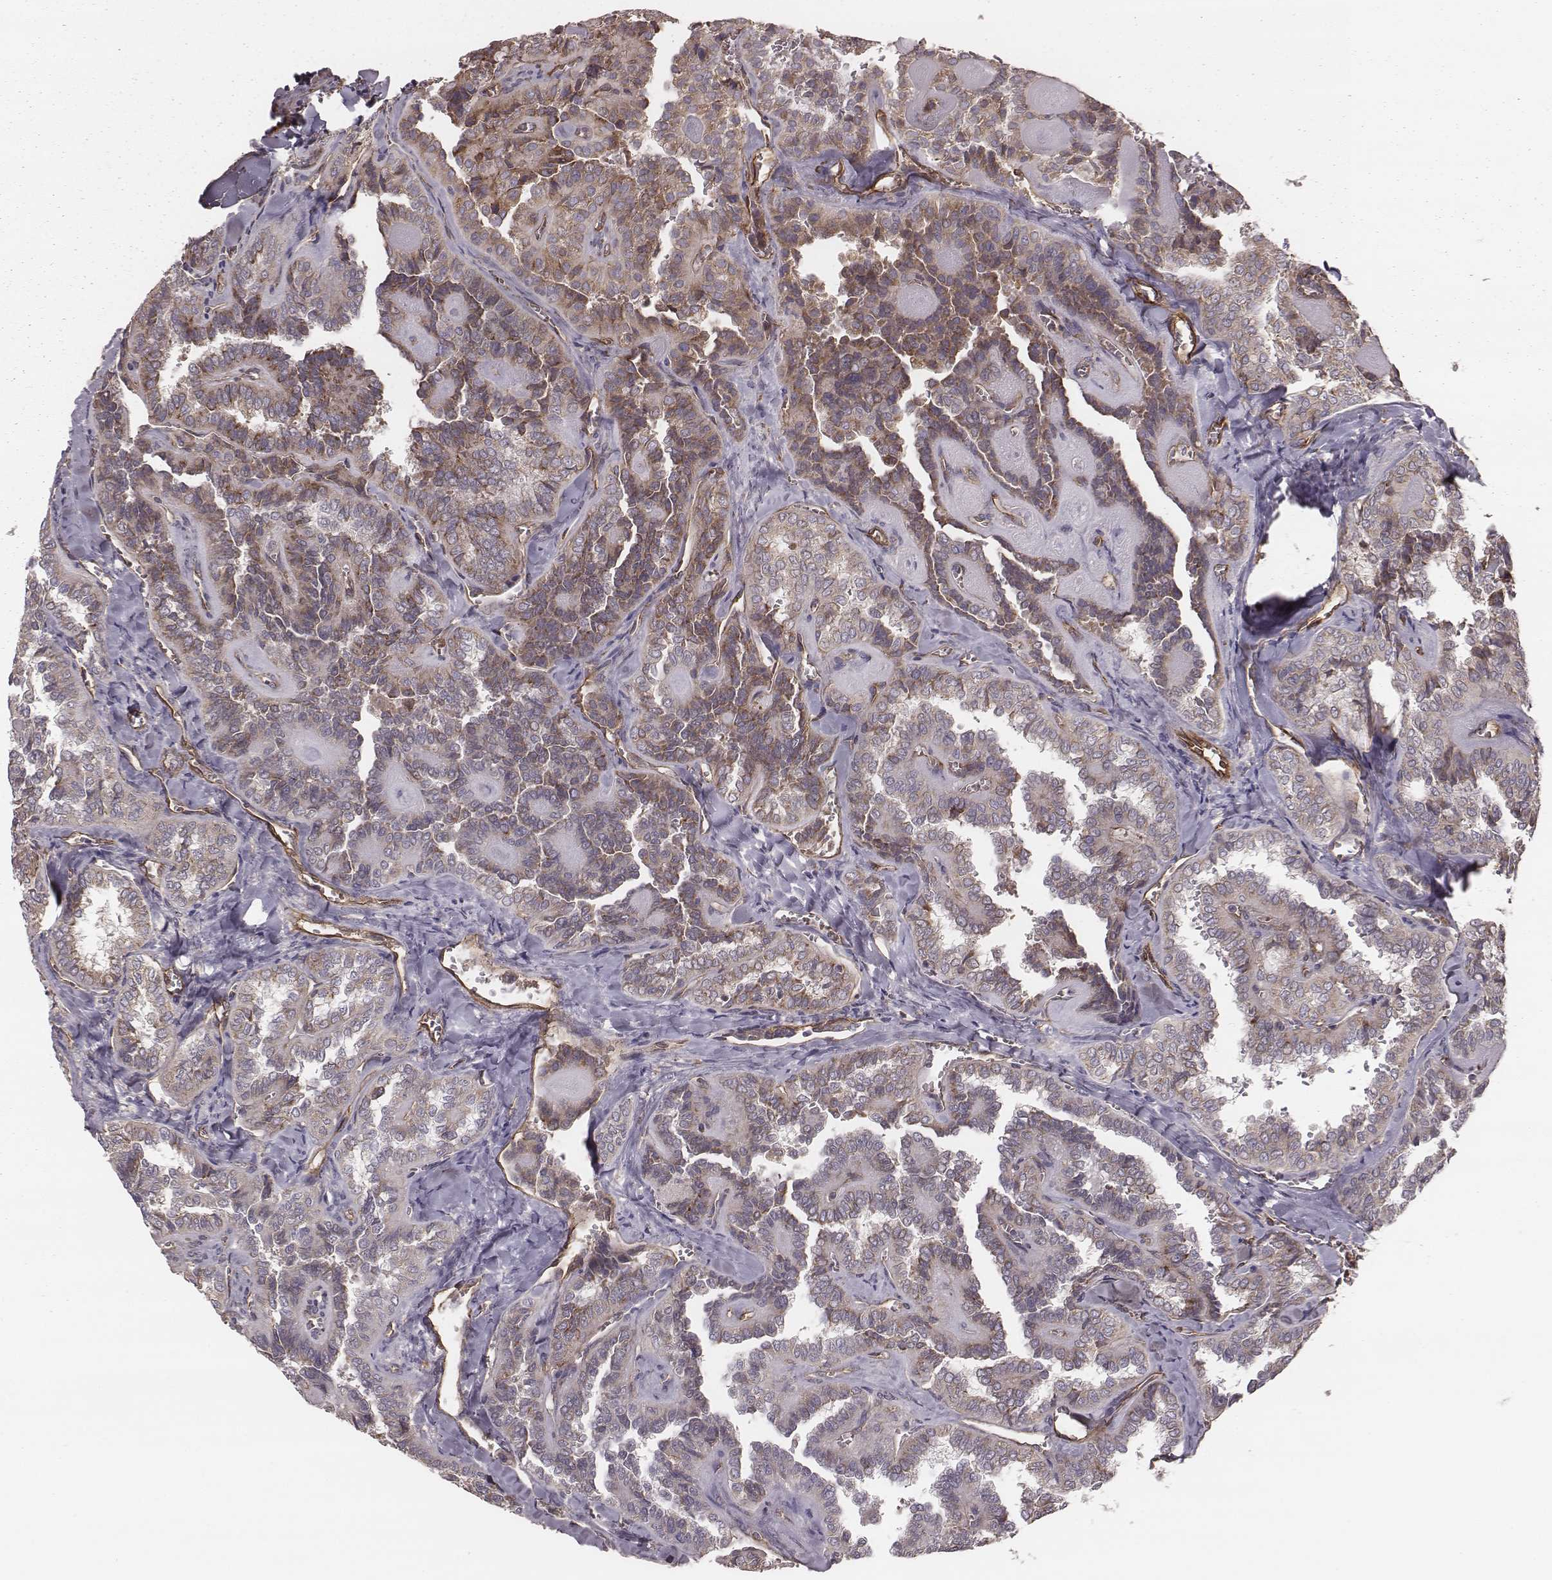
{"staining": {"intensity": "moderate", "quantity": "<25%", "location": "cytoplasmic/membranous"}, "tissue": "thyroid cancer", "cell_type": "Tumor cells", "image_type": "cancer", "snomed": [{"axis": "morphology", "description": "Papillary adenocarcinoma, NOS"}, {"axis": "topography", "description": "Thyroid gland"}], "caption": "Immunohistochemistry (IHC) (DAB) staining of thyroid cancer demonstrates moderate cytoplasmic/membranous protein staining in about <25% of tumor cells.", "gene": "PALMD", "patient": {"sex": "female", "age": 41}}